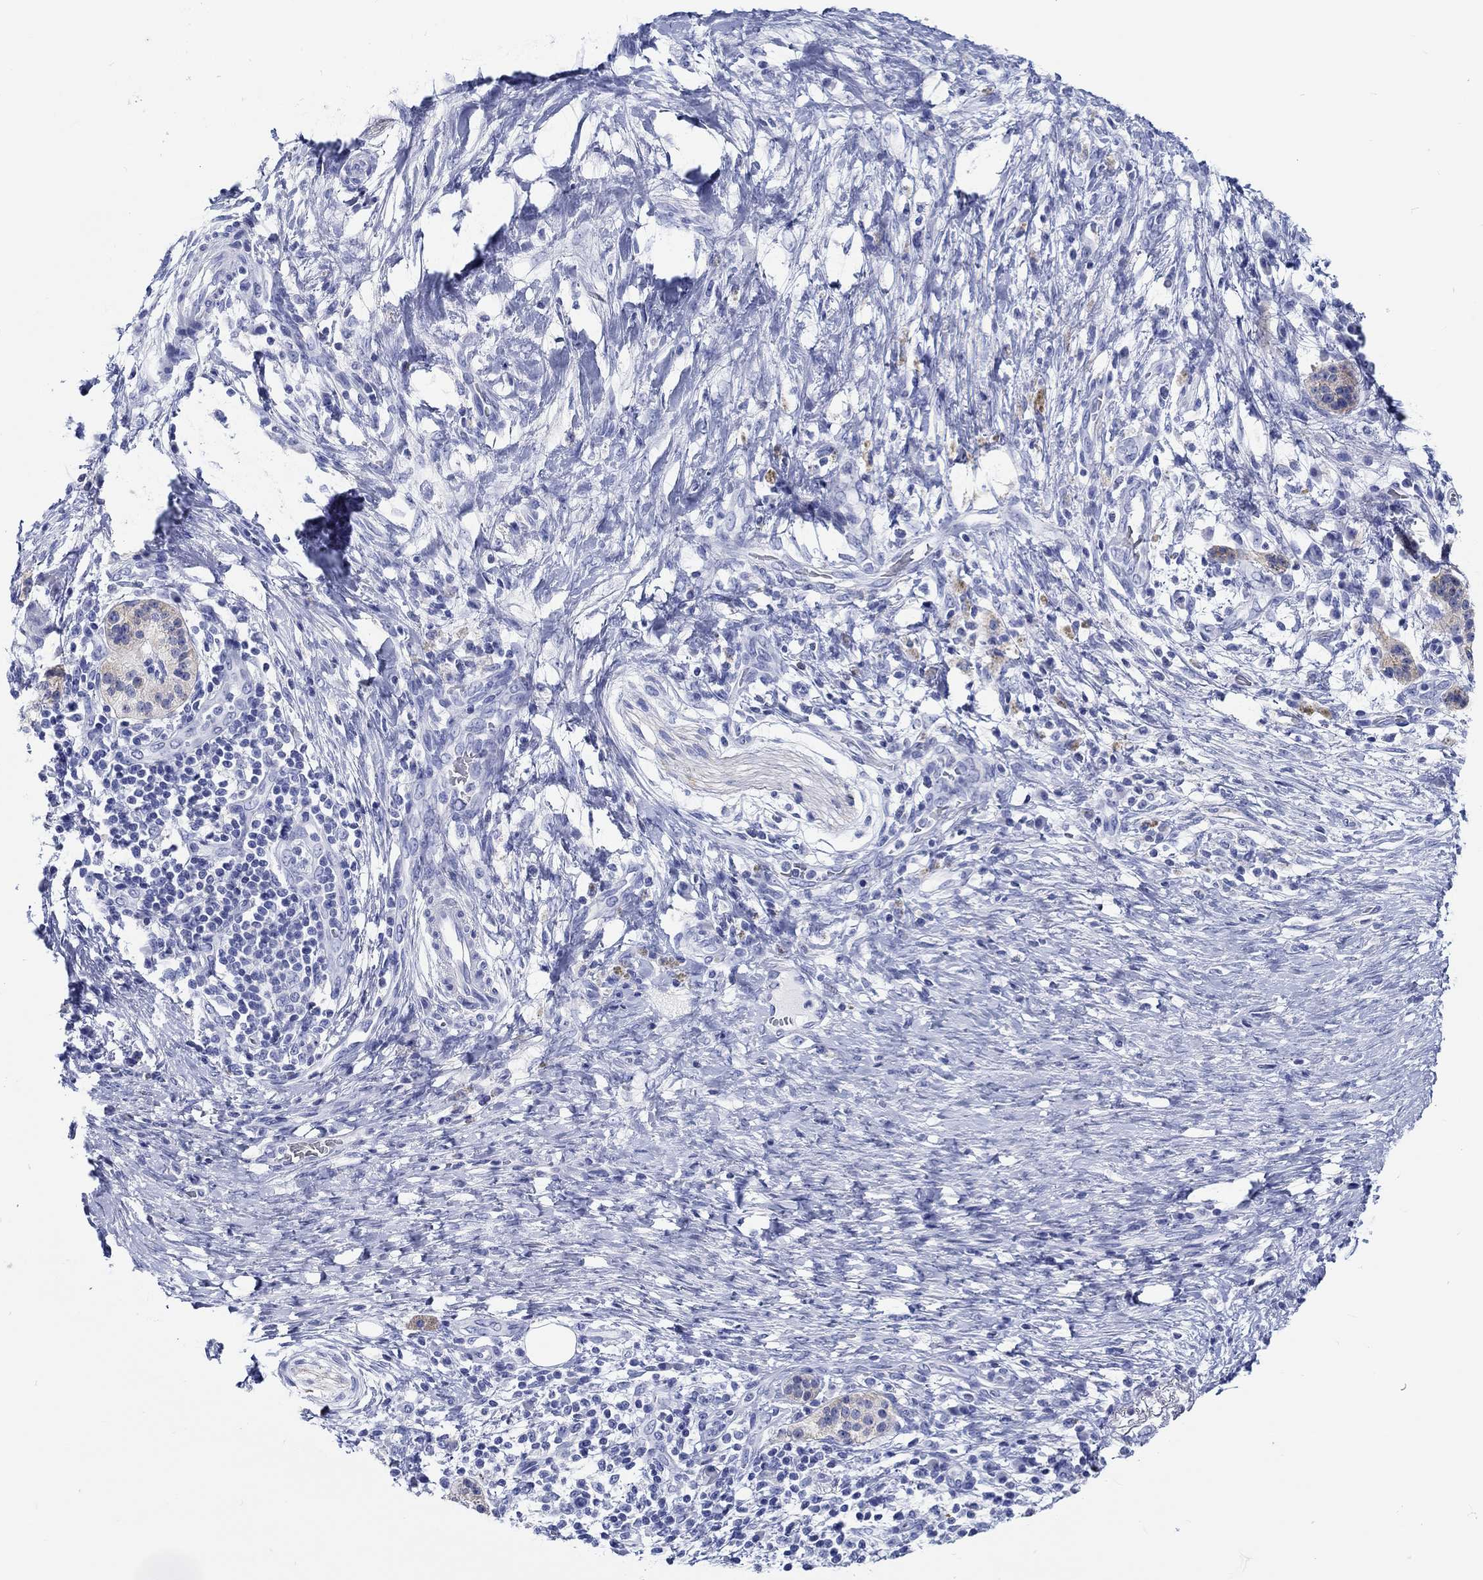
{"staining": {"intensity": "weak", "quantity": "<25%", "location": "cytoplasmic/membranous"}, "tissue": "pancreatic cancer", "cell_type": "Tumor cells", "image_type": "cancer", "snomed": [{"axis": "morphology", "description": "Adenocarcinoma, NOS"}, {"axis": "topography", "description": "Pancreas"}], "caption": "This is an IHC image of pancreatic adenocarcinoma. There is no positivity in tumor cells.", "gene": "FBXO2", "patient": {"sex": "female", "age": 72}}